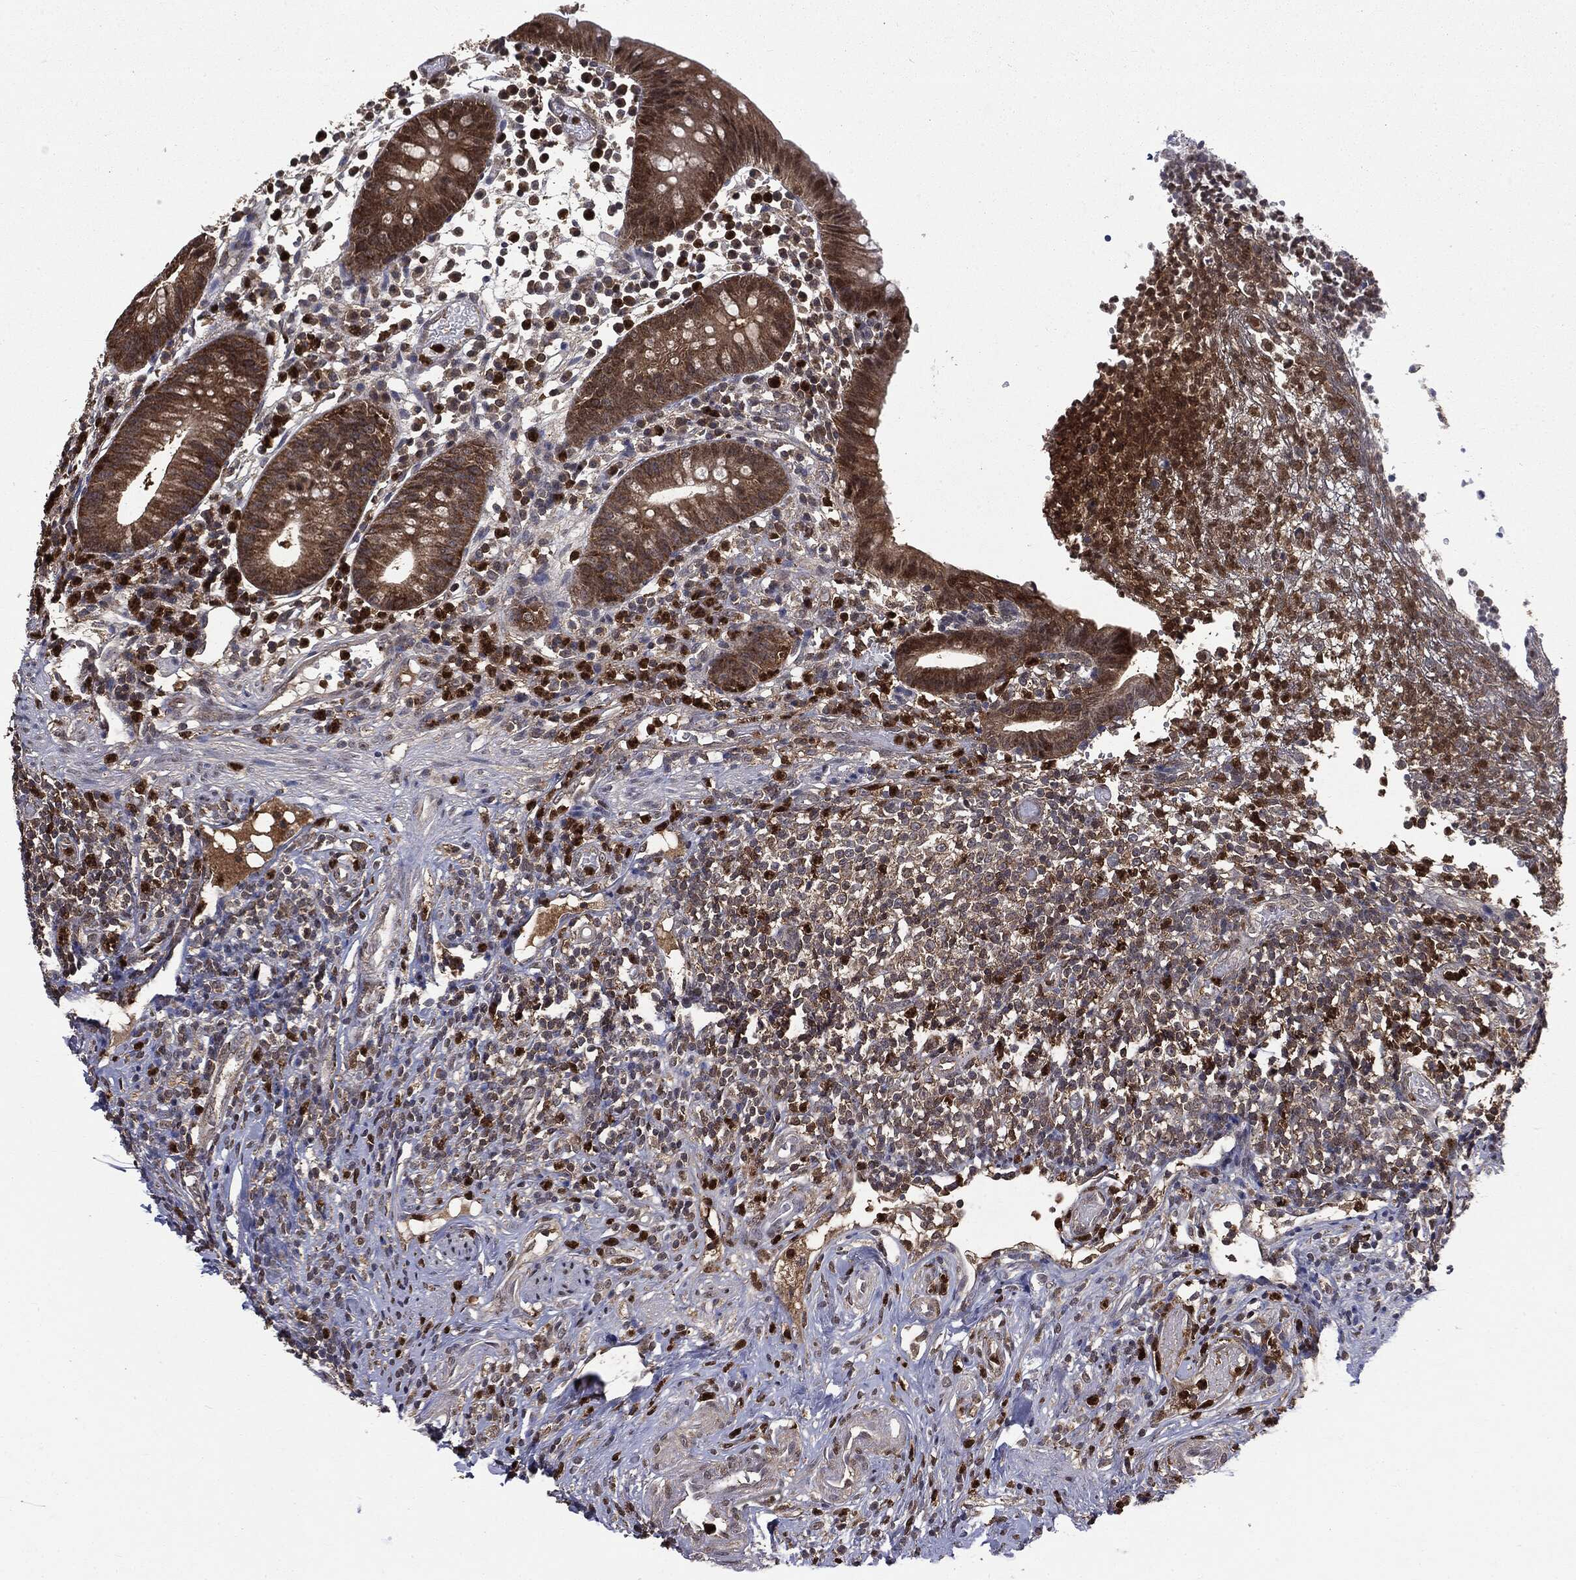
{"staining": {"intensity": "moderate", "quantity": ">75%", "location": "cytoplasmic/membranous"}, "tissue": "appendix", "cell_type": "Glandular cells", "image_type": "normal", "snomed": [{"axis": "morphology", "description": "Normal tissue, NOS"}, {"axis": "topography", "description": "Appendix"}], "caption": "Glandular cells show moderate cytoplasmic/membranous expression in approximately >75% of cells in normal appendix.", "gene": "GPI", "patient": {"sex": "female", "age": 40}}